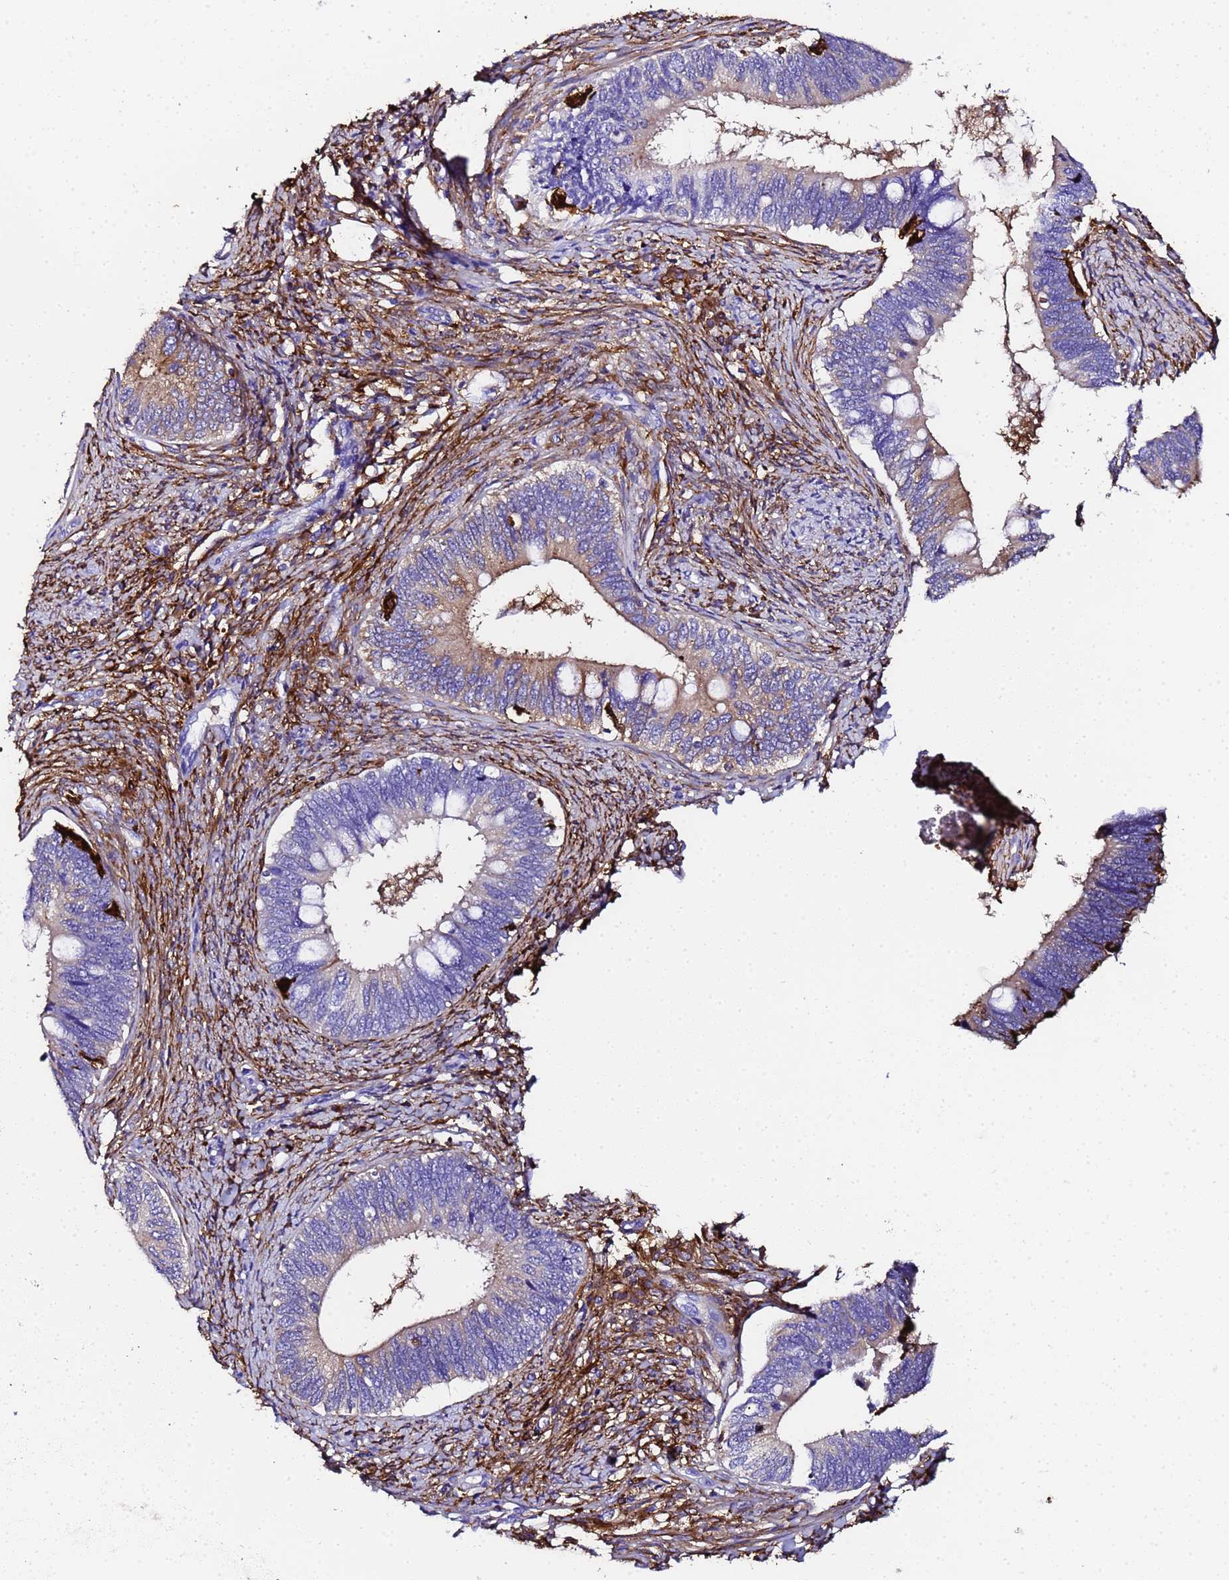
{"staining": {"intensity": "moderate", "quantity": "<25%", "location": "cytoplasmic/membranous"}, "tissue": "cervical cancer", "cell_type": "Tumor cells", "image_type": "cancer", "snomed": [{"axis": "morphology", "description": "Adenocarcinoma, NOS"}, {"axis": "topography", "description": "Cervix"}], "caption": "Cervical cancer stained for a protein (brown) demonstrates moderate cytoplasmic/membranous positive positivity in approximately <25% of tumor cells.", "gene": "FTL", "patient": {"sex": "female", "age": 42}}